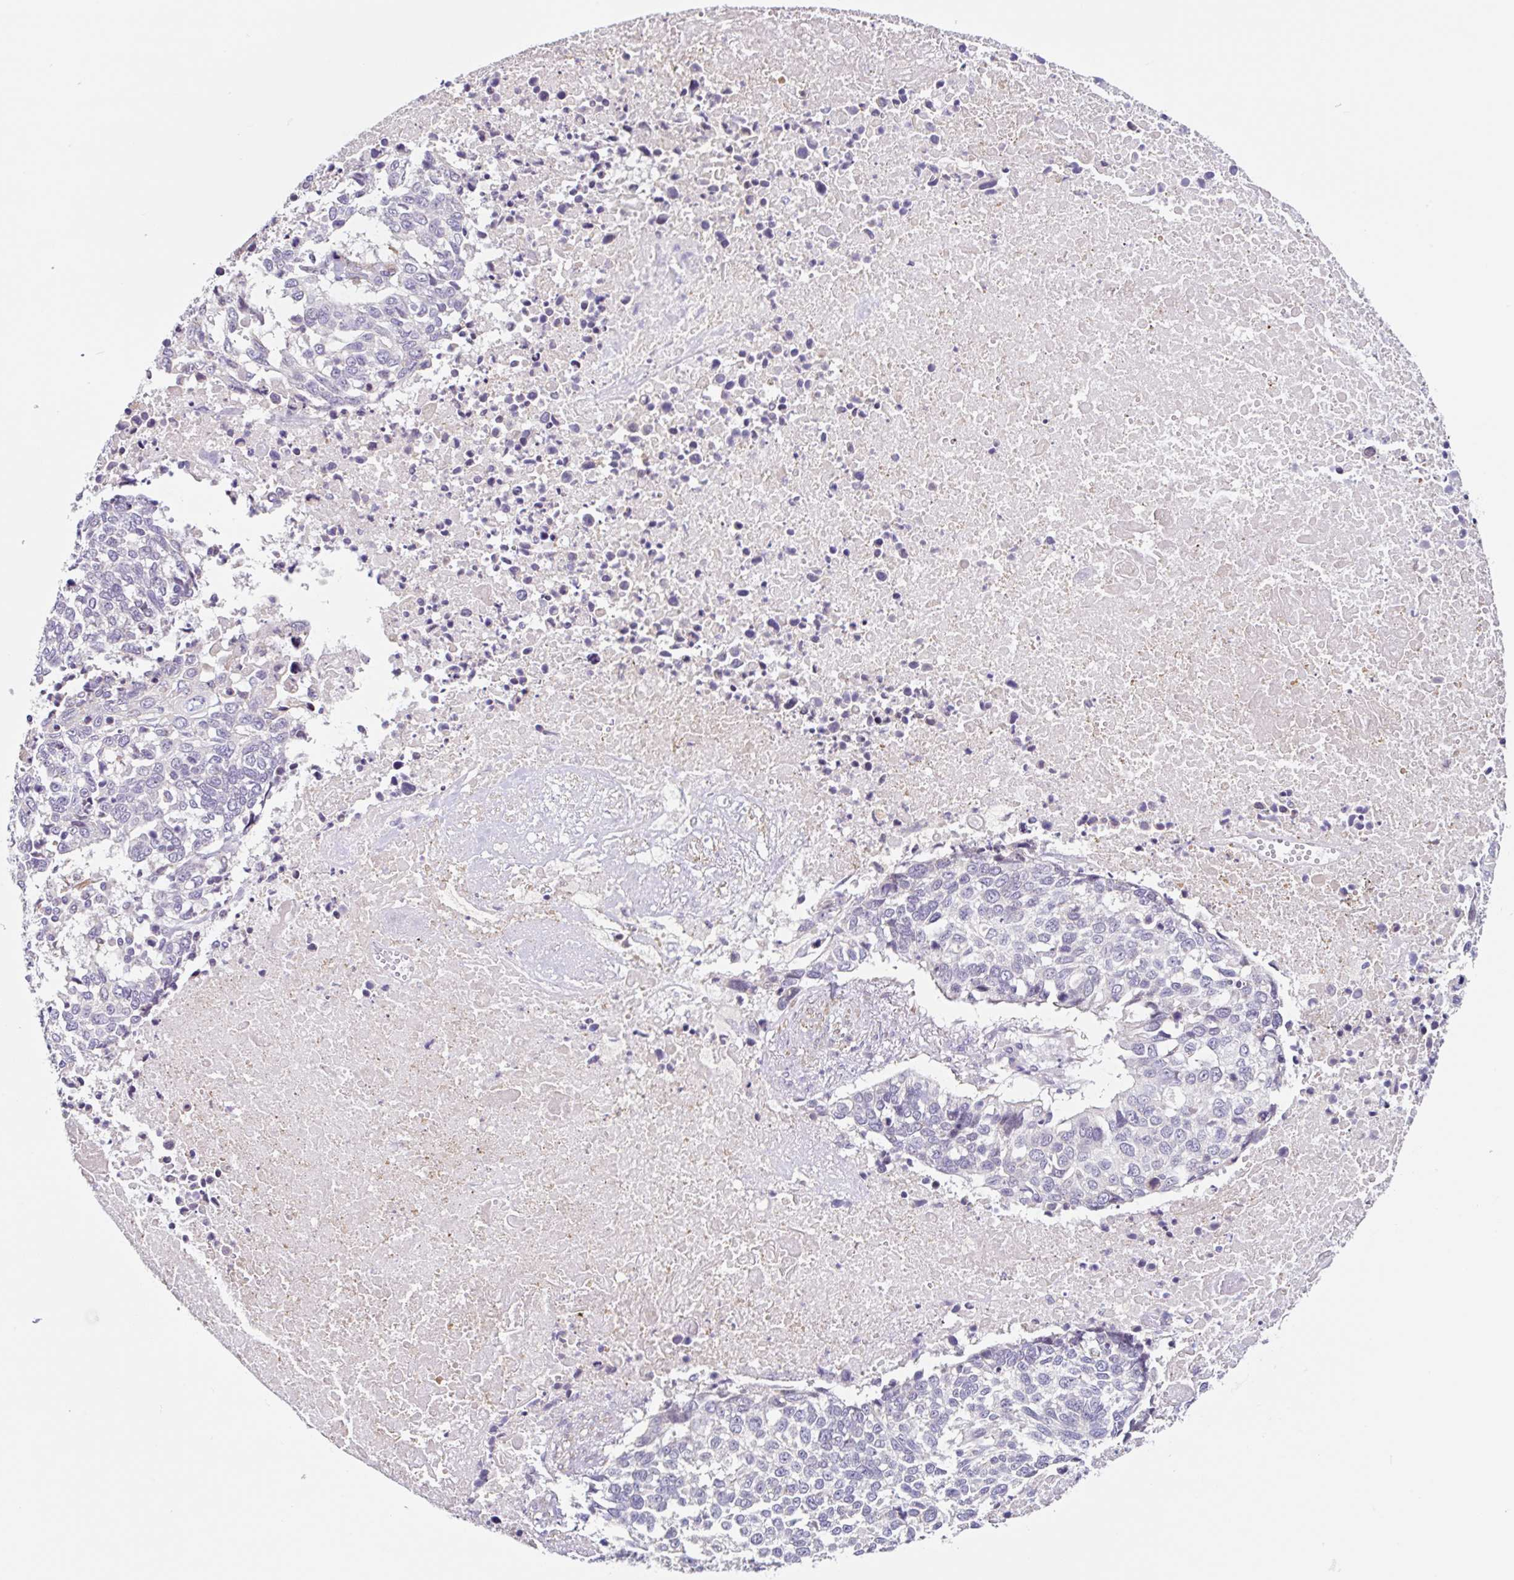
{"staining": {"intensity": "negative", "quantity": "none", "location": "none"}, "tissue": "lung cancer", "cell_type": "Tumor cells", "image_type": "cancer", "snomed": [{"axis": "morphology", "description": "Squamous cell carcinoma, NOS"}, {"axis": "topography", "description": "Lung"}], "caption": "Immunohistochemical staining of lung cancer displays no significant expression in tumor cells.", "gene": "DCAF17", "patient": {"sex": "male", "age": 62}}